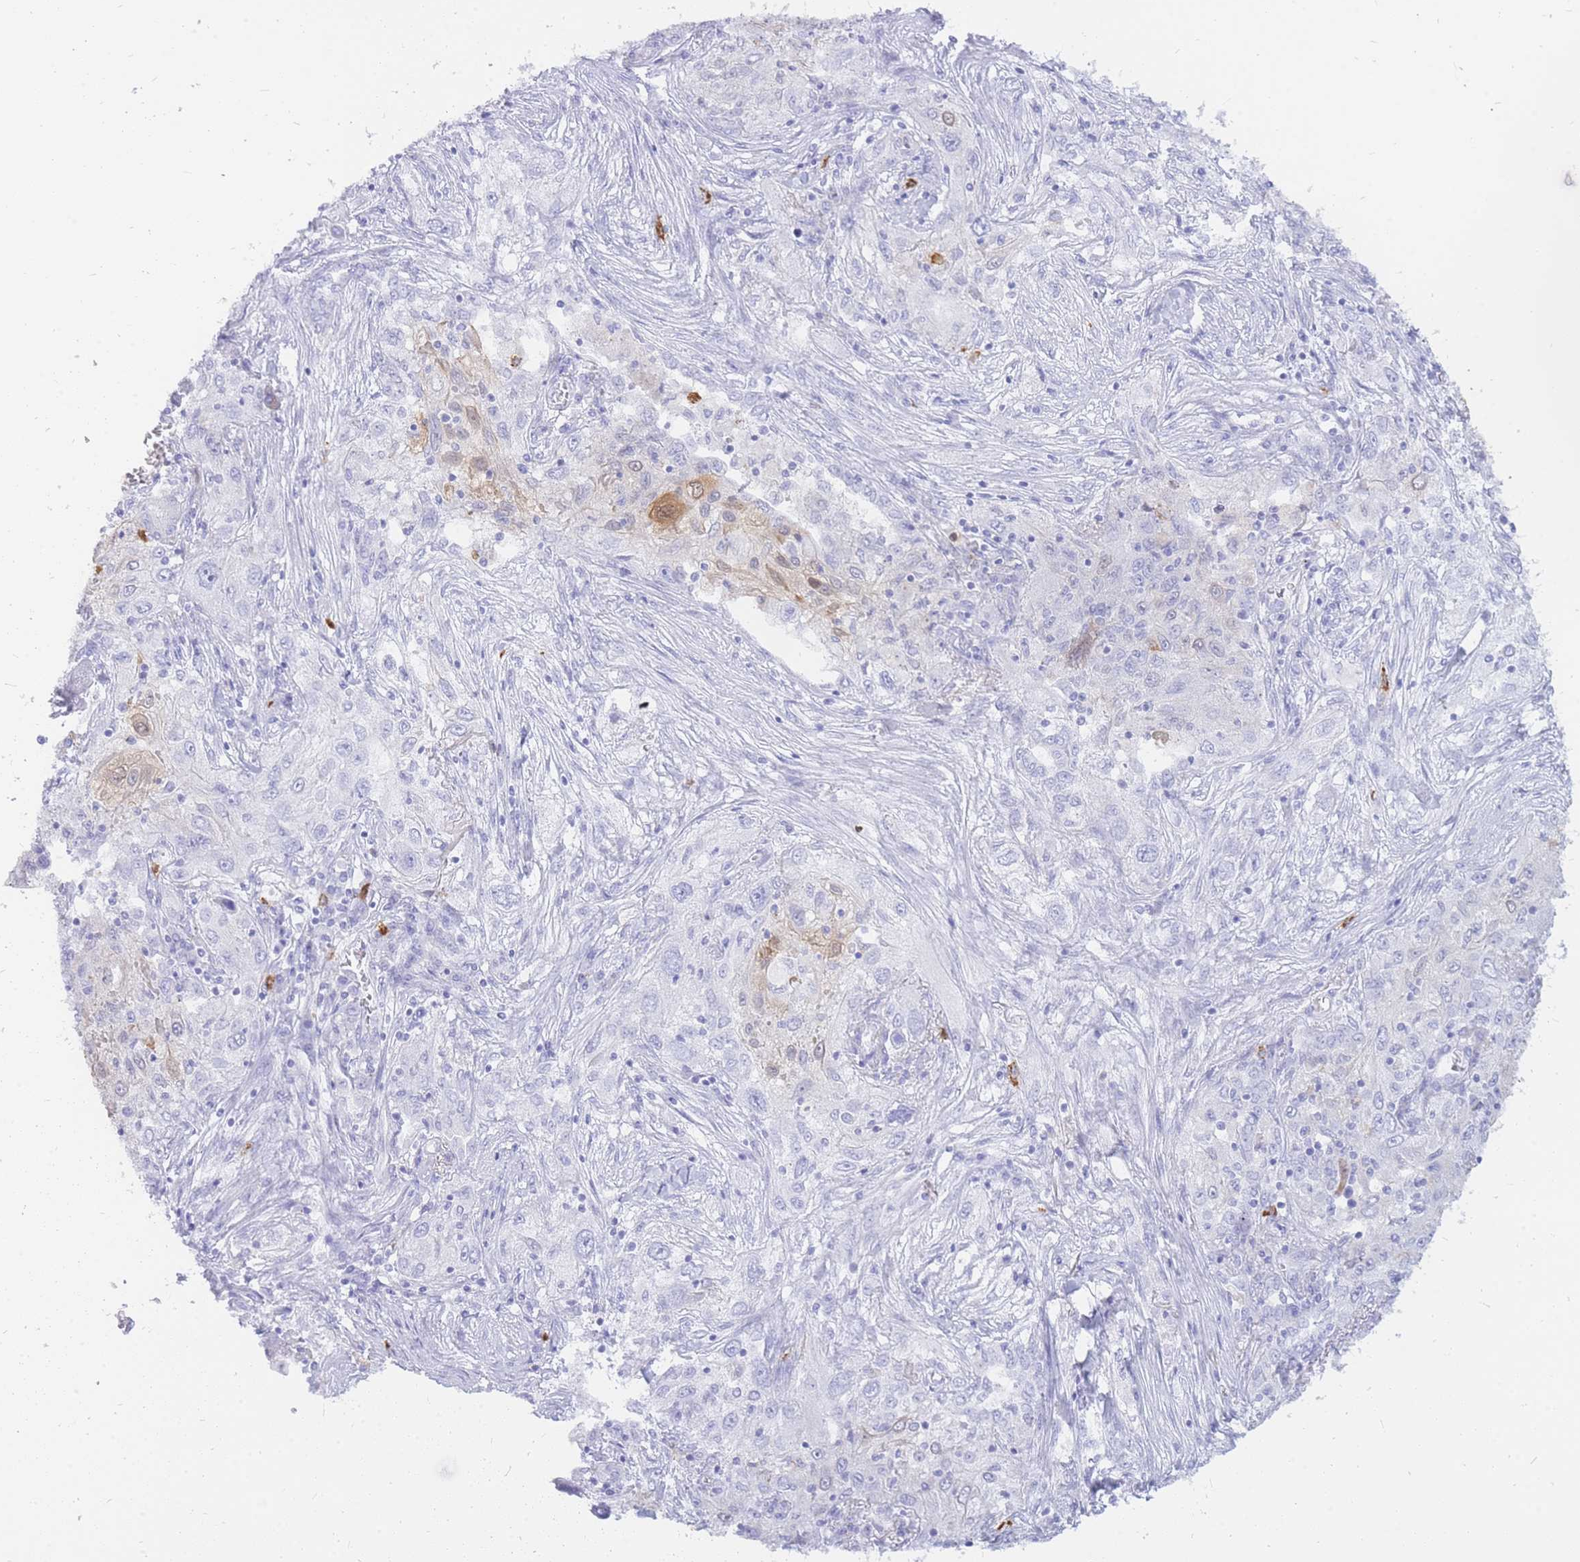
{"staining": {"intensity": "moderate", "quantity": "<25%", "location": "cytoplasmic/membranous,nuclear"}, "tissue": "lung cancer", "cell_type": "Tumor cells", "image_type": "cancer", "snomed": [{"axis": "morphology", "description": "Squamous cell carcinoma, NOS"}, {"axis": "topography", "description": "Lung"}], "caption": "The image shows staining of squamous cell carcinoma (lung), revealing moderate cytoplasmic/membranous and nuclear protein staining (brown color) within tumor cells.", "gene": "HERC1", "patient": {"sex": "female", "age": 69}}